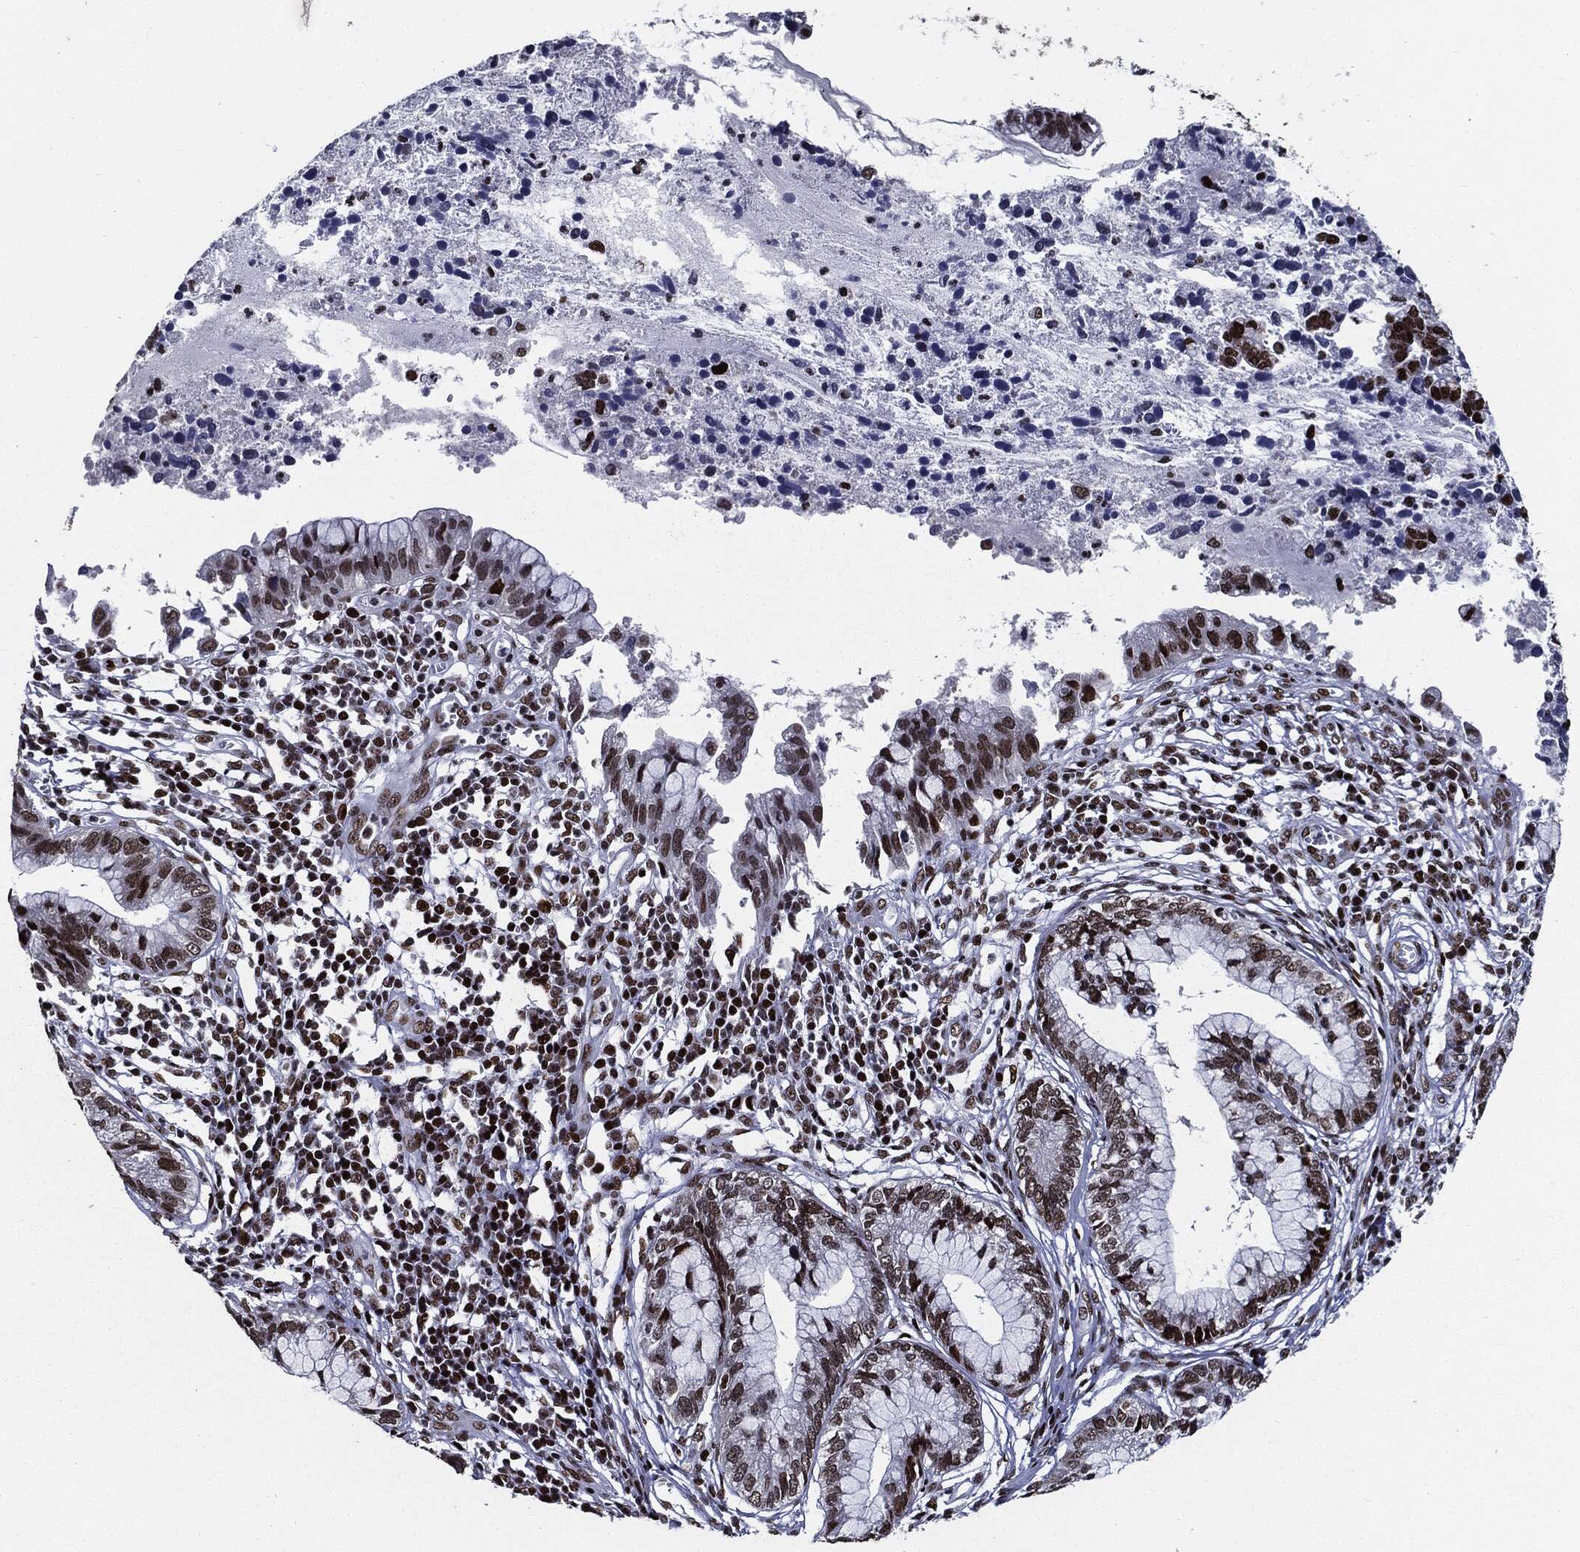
{"staining": {"intensity": "strong", "quantity": ">75%", "location": "nuclear"}, "tissue": "cervical cancer", "cell_type": "Tumor cells", "image_type": "cancer", "snomed": [{"axis": "morphology", "description": "Adenocarcinoma, NOS"}, {"axis": "topography", "description": "Cervix"}], "caption": "Tumor cells exhibit high levels of strong nuclear expression in approximately >75% of cells in adenocarcinoma (cervical). (DAB (3,3'-diaminobenzidine) IHC with brightfield microscopy, high magnification).", "gene": "ZFP91", "patient": {"sex": "female", "age": 44}}